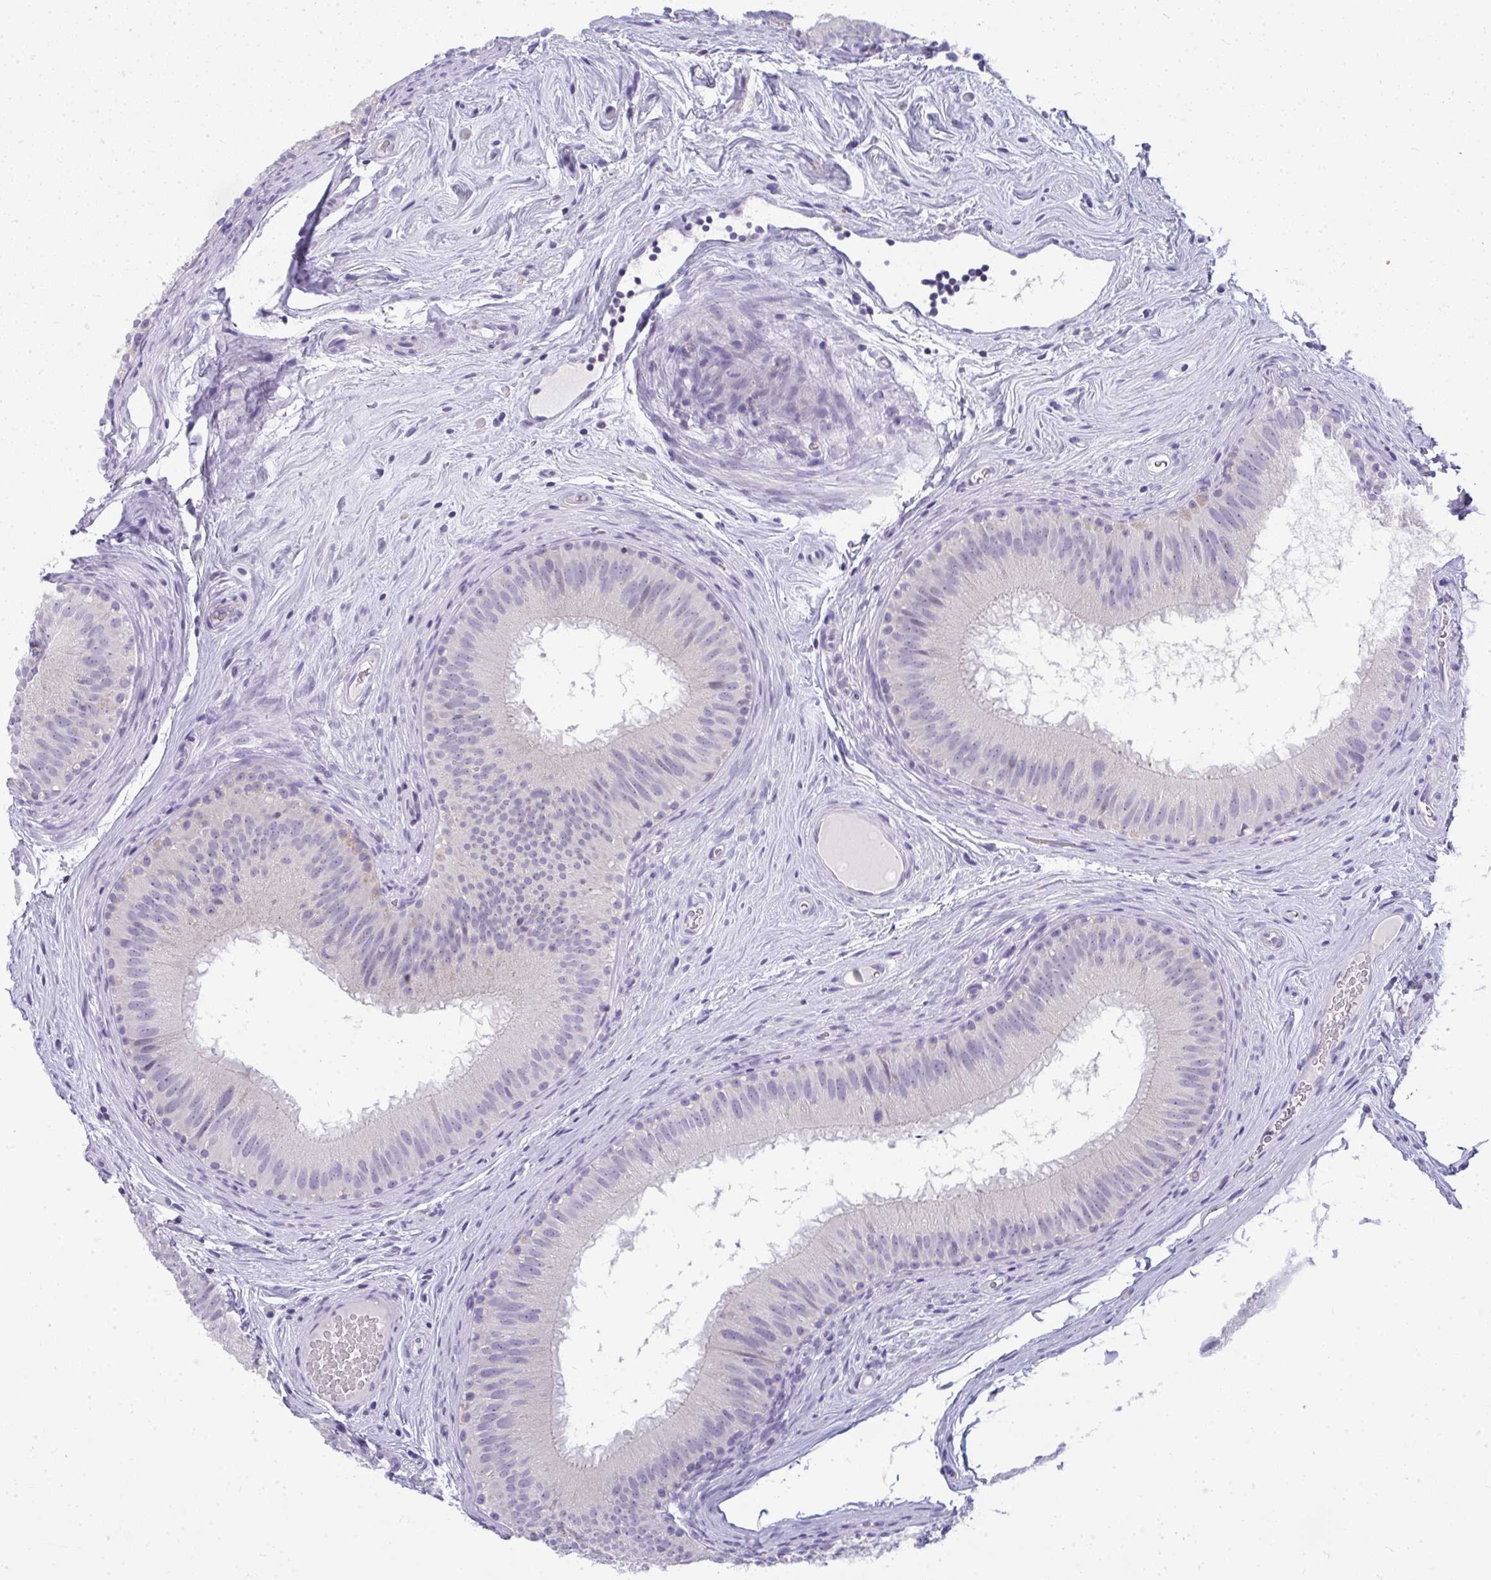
{"staining": {"intensity": "negative", "quantity": "none", "location": "none"}, "tissue": "epididymis", "cell_type": "Glandular cells", "image_type": "normal", "snomed": [{"axis": "morphology", "description": "Normal tissue, NOS"}, {"axis": "topography", "description": "Epididymis"}], "caption": "DAB (3,3'-diaminobenzidine) immunohistochemical staining of normal human epididymis exhibits no significant staining in glandular cells. (DAB immunohistochemistry, high magnification).", "gene": "VPS4B", "patient": {"sex": "male", "age": 44}}